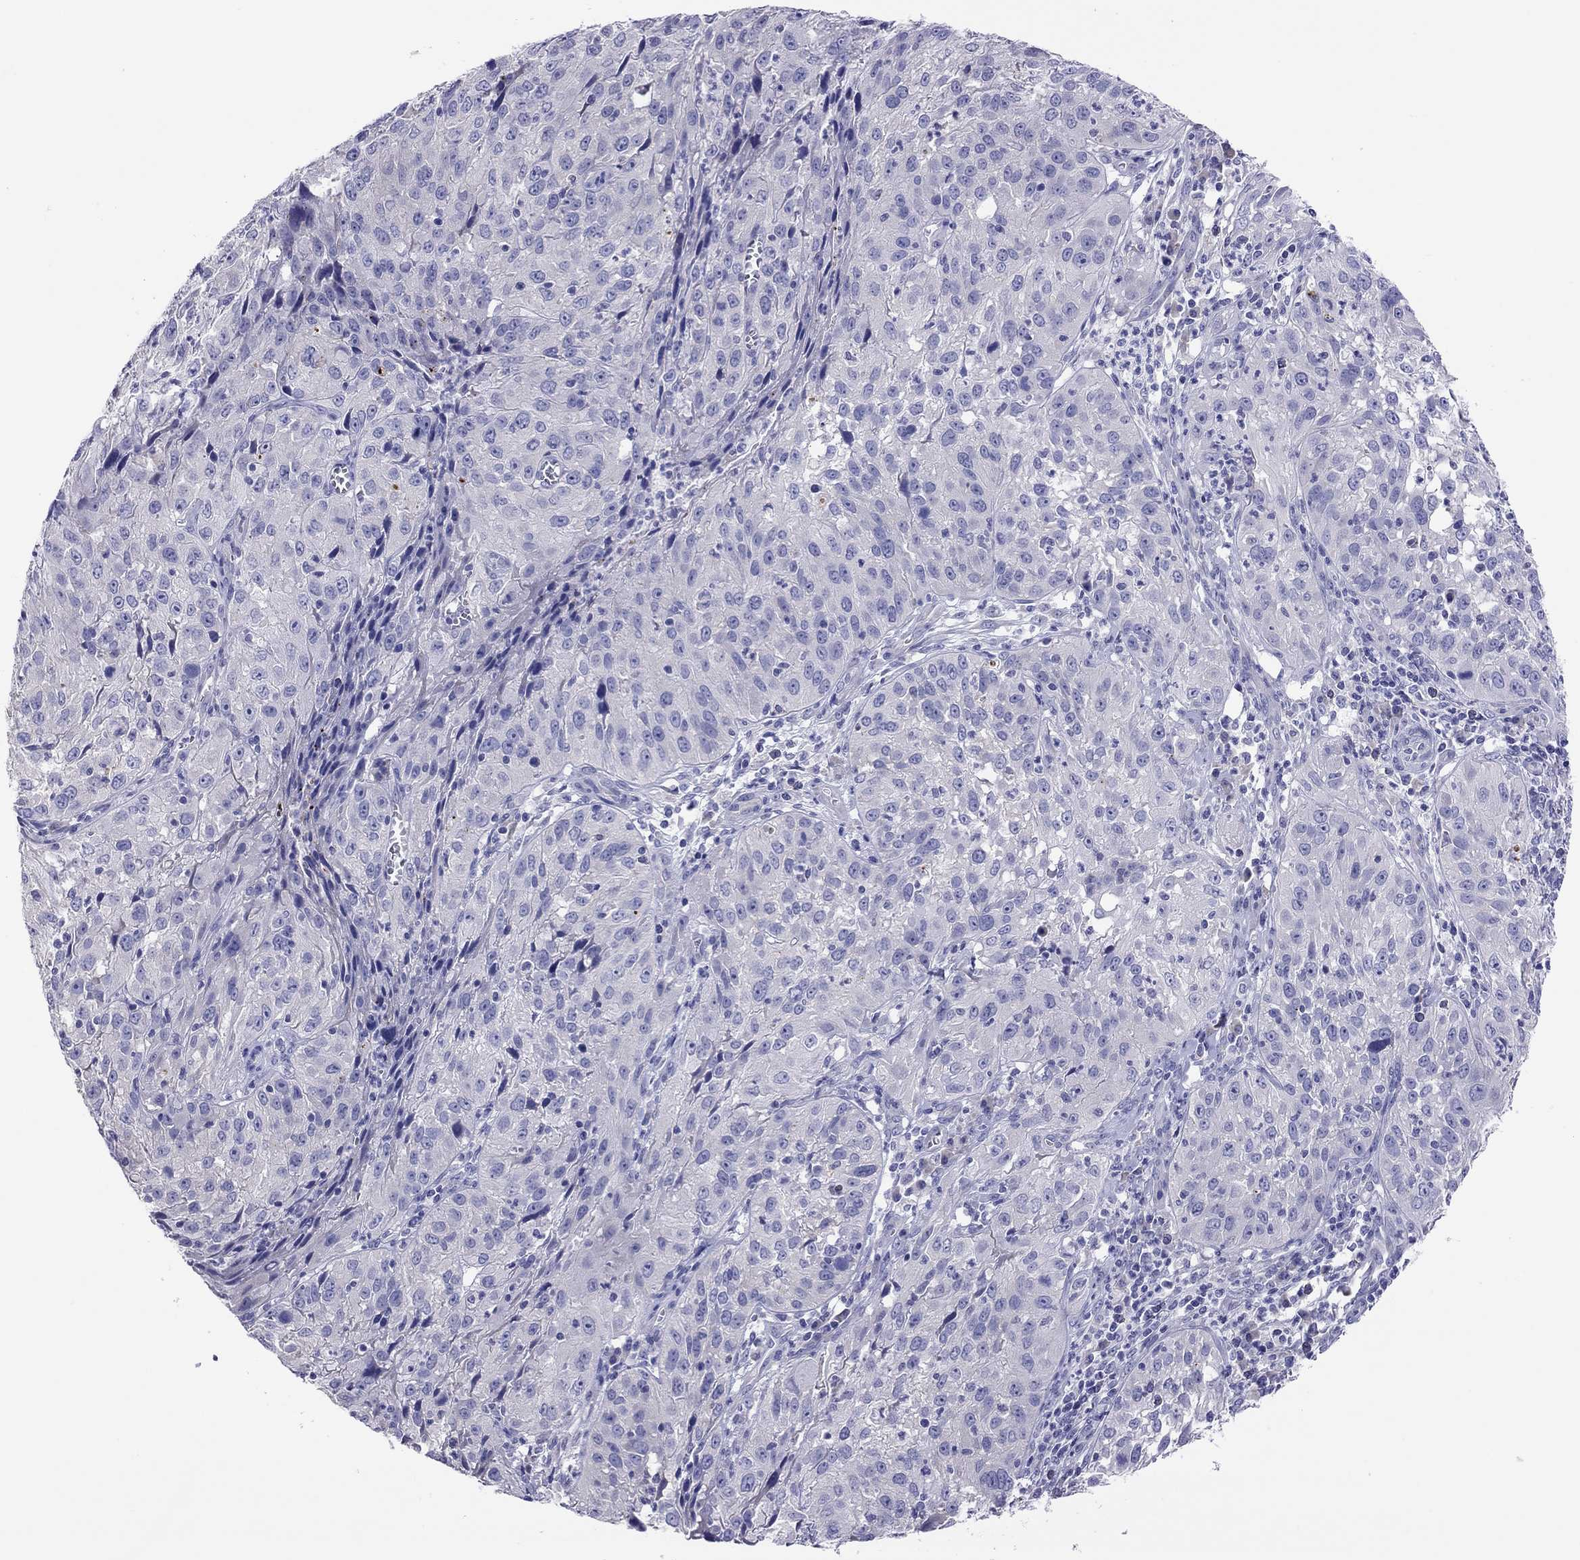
{"staining": {"intensity": "negative", "quantity": "none", "location": "none"}, "tissue": "cervical cancer", "cell_type": "Tumor cells", "image_type": "cancer", "snomed": [{"axis": "morphology", "description": "Squamous cell carcinoma, NOS"}, {"axis": "topography", "description": "Cervix"}], "caption": "Tumor cells are negative for protein expression in human cervical cancer.", "gene": "COL9A1", "patient": {"sex": "female", "age": 32}}